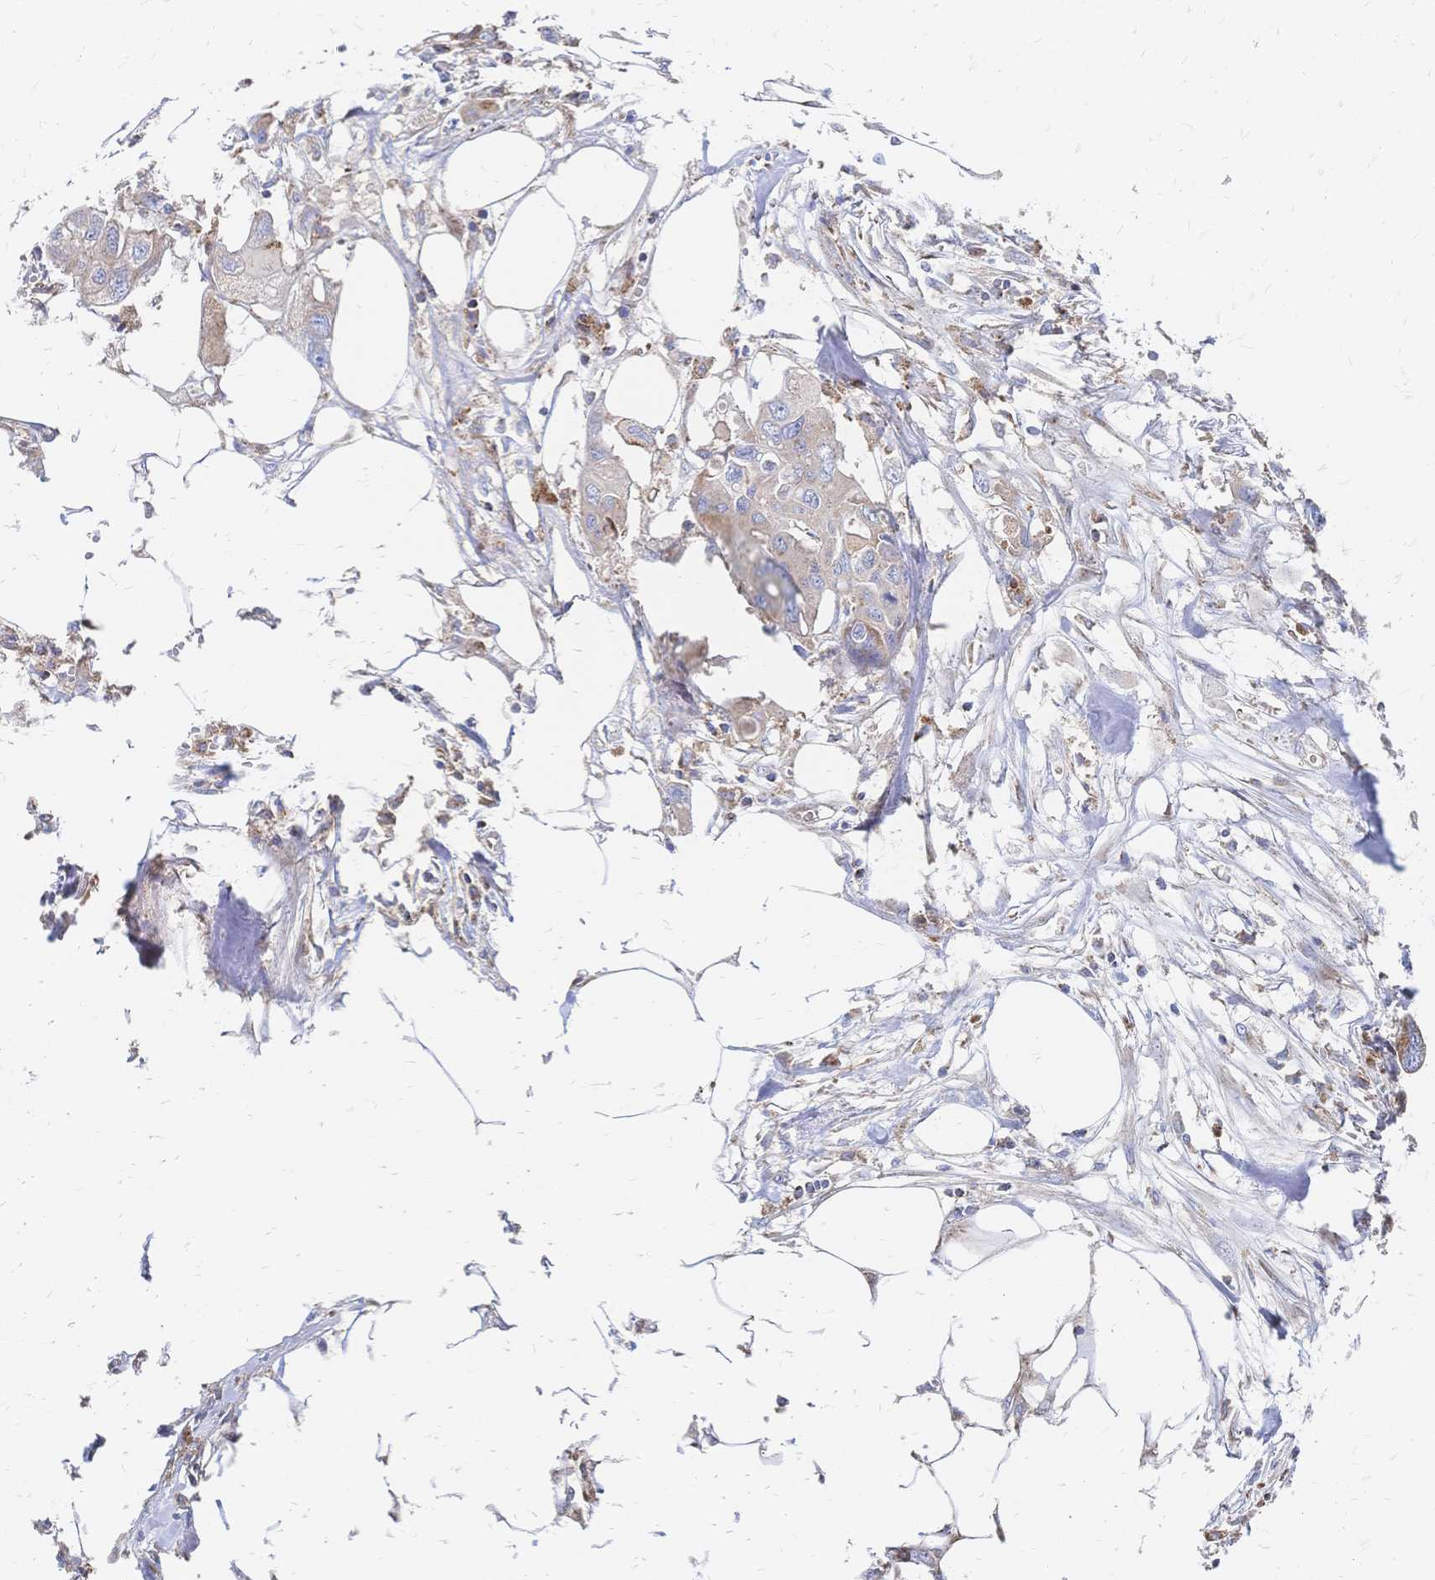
{"staining": {"intensity": "weak", "quantity": "25%-75%", "location": "cytoplasmic/membranous"}, "tissue": "colorectal cancer", "cell_type": "Tumor cells", "image_type": "cancer", "snomed": [{"axis": "morphology", "description": "Adenocarcinoma, NOS"}, {"axis": "topography", "description": "Colon"}], "caption": "IHC image of neoplastic tissue: human colorectal adenocarcinoma stained using IHC exhibits low levels of weak protein expression localized specifically in the cytoplasmic/membranous of tumor cells, appearing as a cytoplasmic/membranous brown color.", "gene": "SORBS1", "patient": {"sex": "male", "age": 77}}